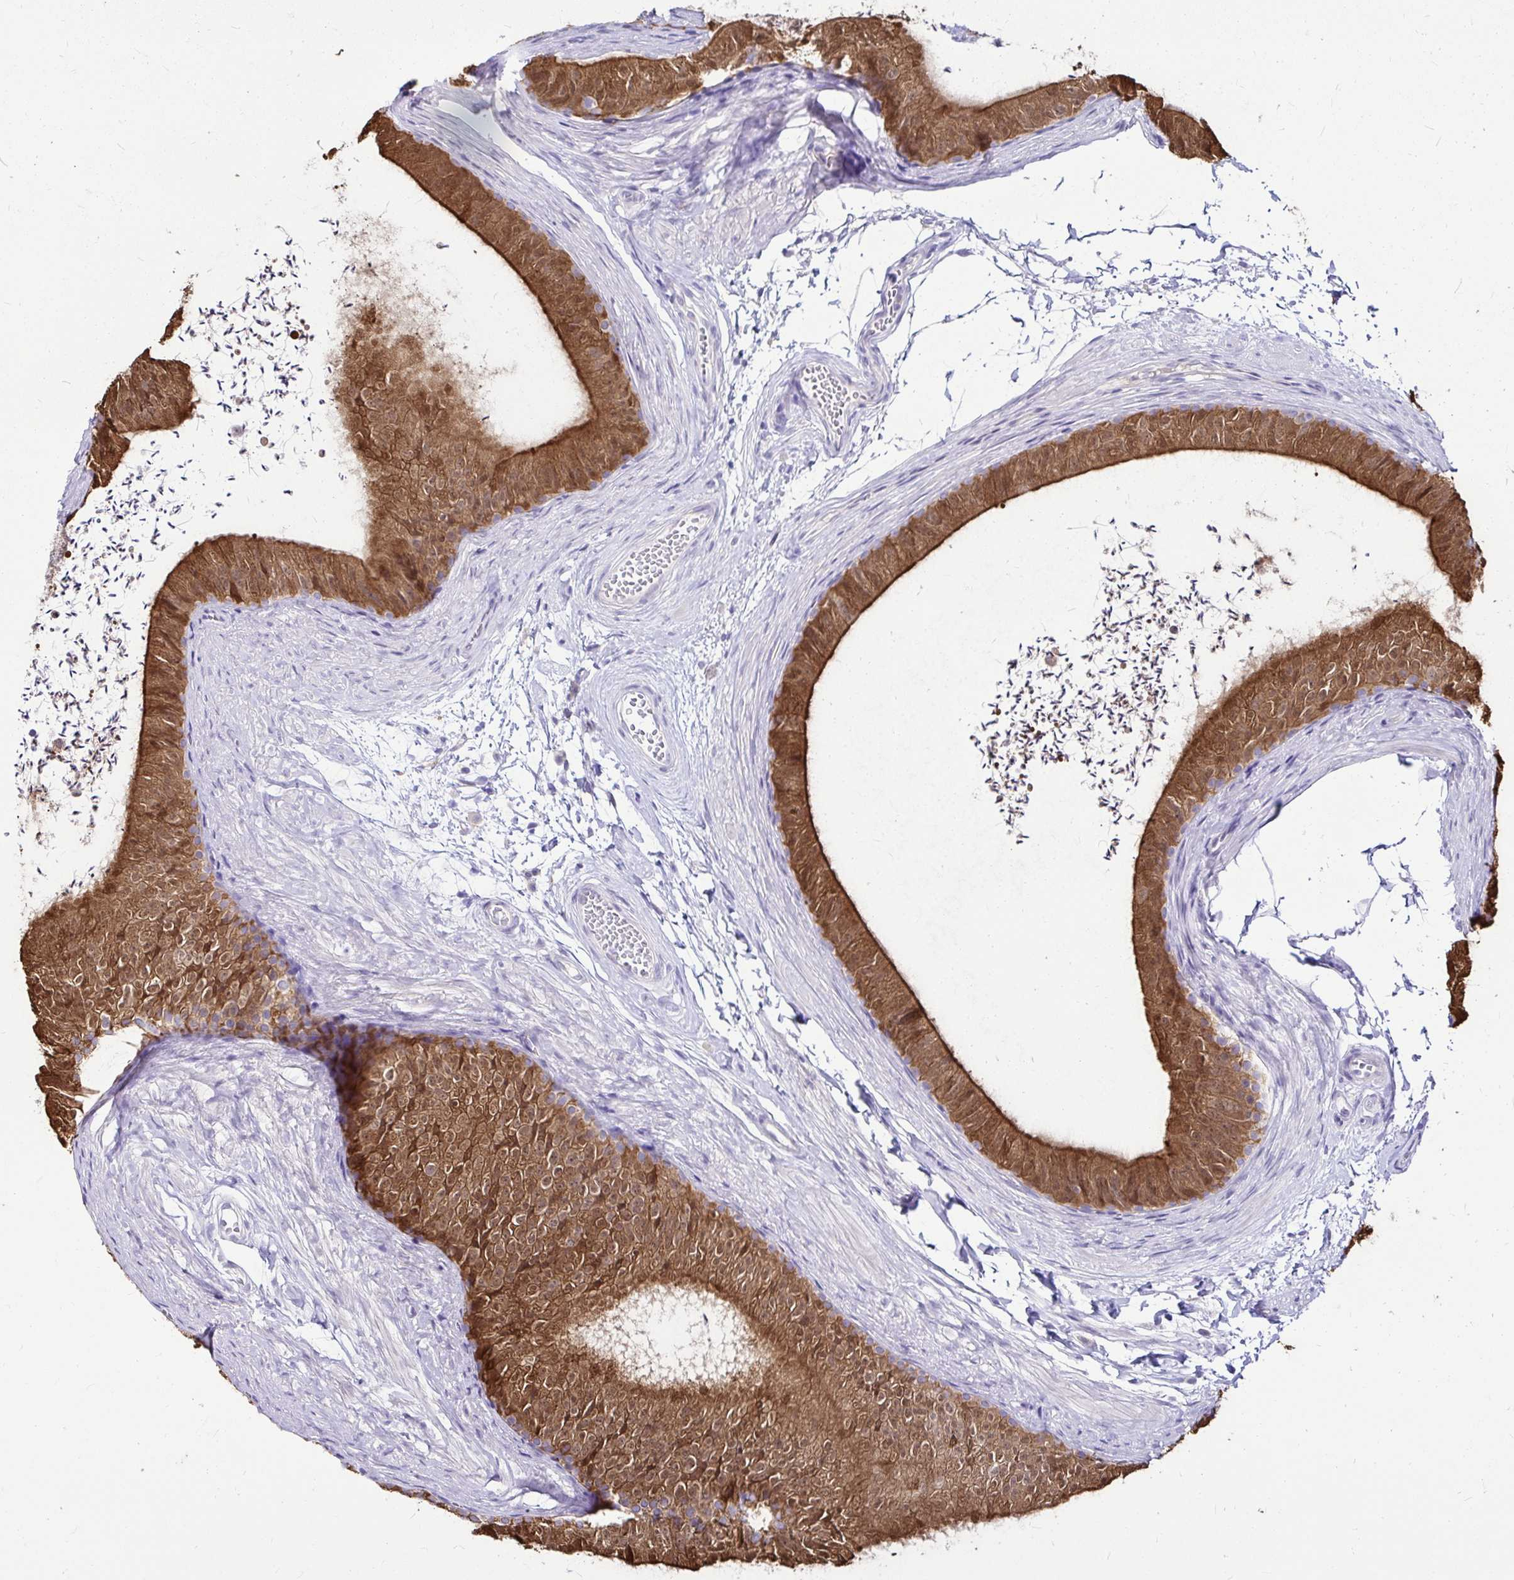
{"staining": {"intensity": "strong", "quantity": ">75%", "location": "cytoplasmic/membranous,nuclear"}, "tissue": "epididymis", "cell_type": "Glandular cells", "image_type": "normal", "snomed": [{"axis": "morphology", "description": "Normal tissue, NOS"}, {"axis": "topography", "description": "Epididymis, spermatic cord, NOS"}, {"axis": "topography", "description": "Epididymis"}, {"axis": "topography", "description": "Peripheral nerve tissue"}], "caption": "This photomicrograph shows immunohistochemistry staining of normal human epididymis, with high strong cytoplasmic/membranous,nuclear positivity in about >75% of glandular cells.", "gene": "IDH1", "patient": {"sex": "male", "age": 29}}